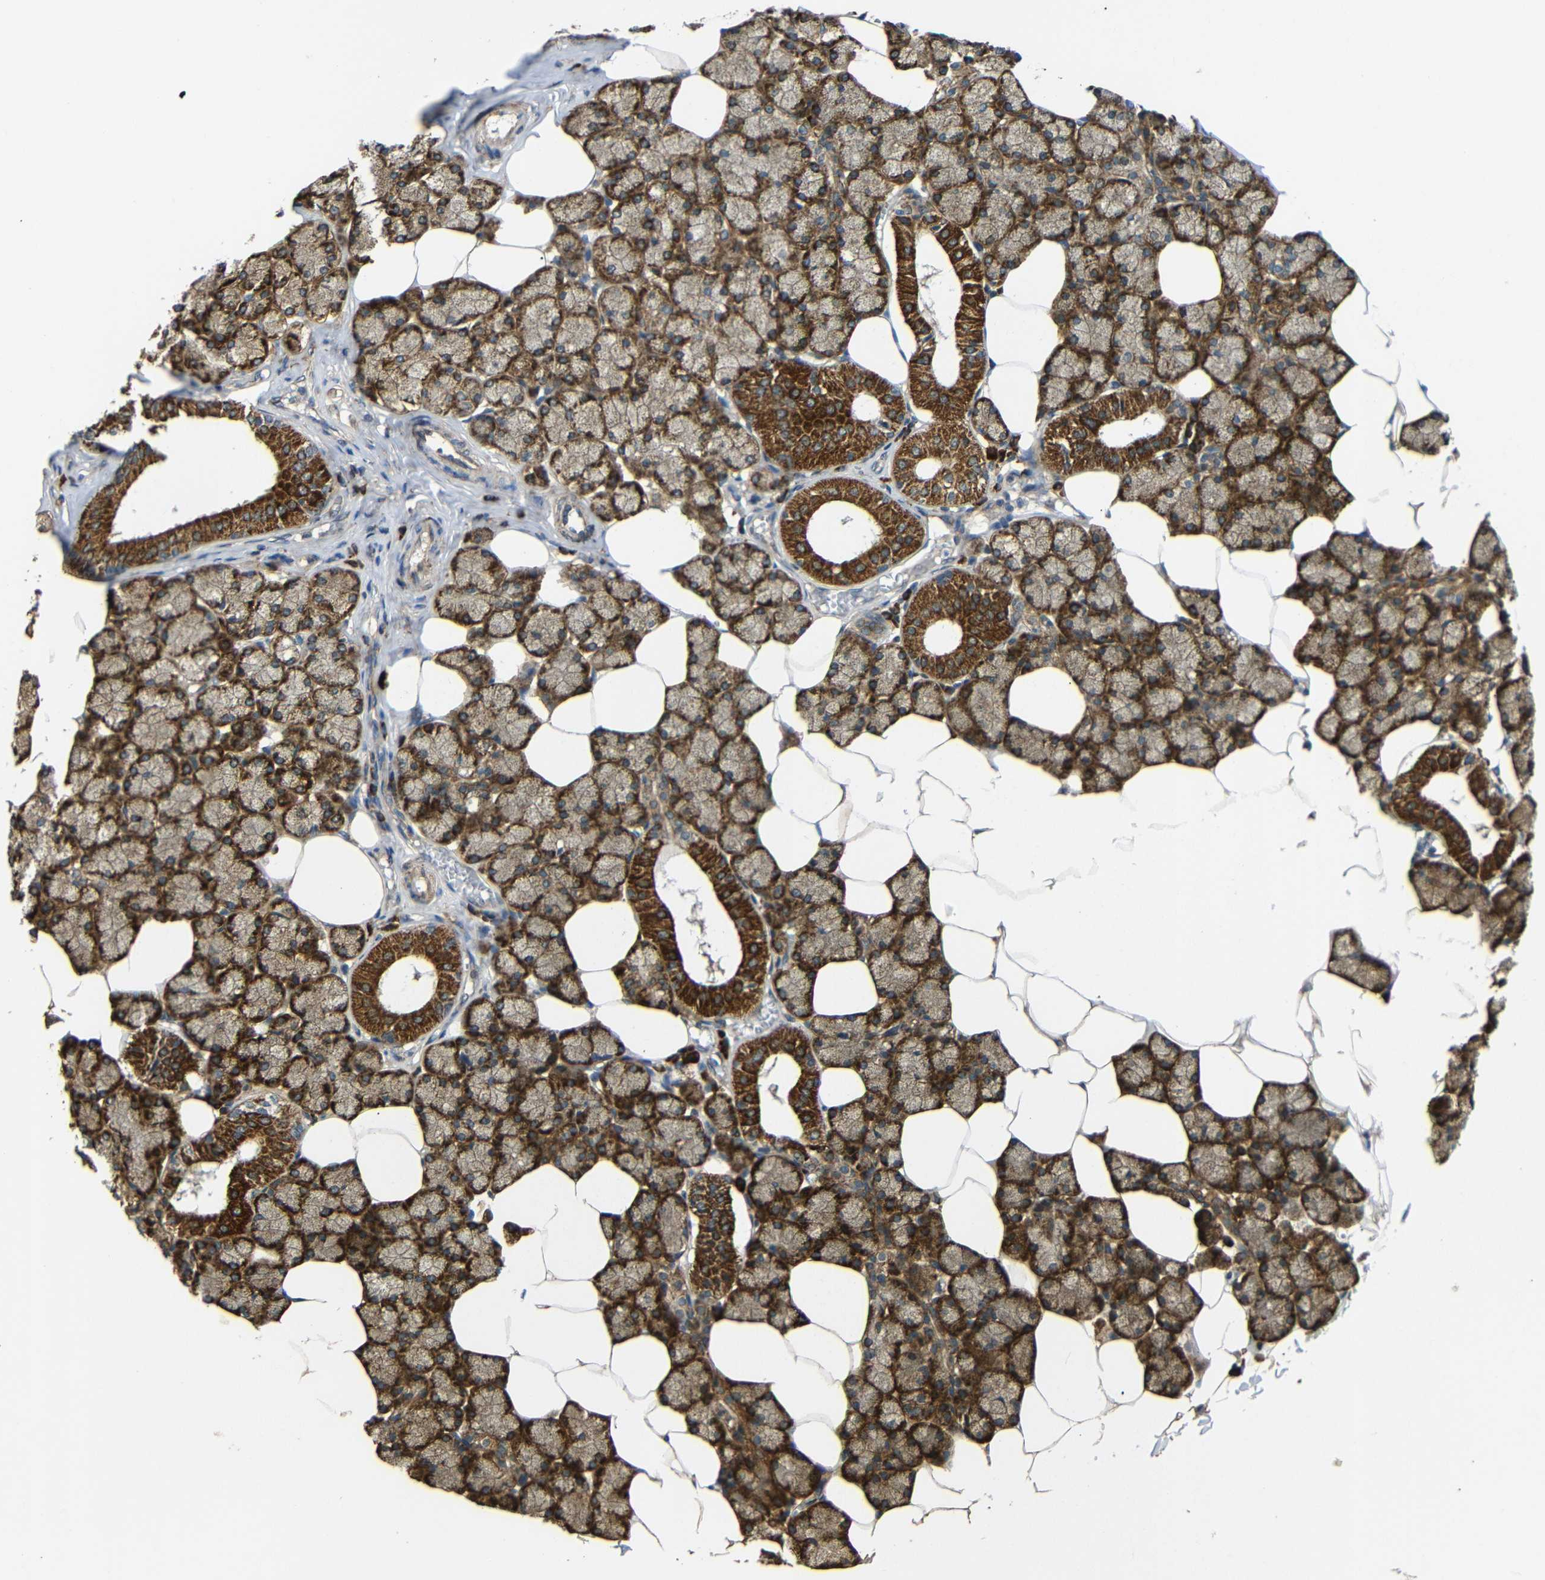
{"staining": {"intensity": "strong", "quantity": ">75%", "location": "cytoplasmic/membranous"}, "tissue": "salivary gland", "cell_type": "Glandular cells", "image_type": "normal", "snomed": [{"axis": "morphology", "description": "Normal tissue, NOS"}, {"axis": "topography", "description": "Salivary gland"}], "caption": "Immunohistochemical staining of benign salivary gland shows strong cytoplasmic/membranous protein staining in approximately >75% of glandular cells. The protein is stained brown, and the nuclei are stained in blue (DAB IHC with brightfield microscopy, high magnification).", "gene": "KANK4", "patient": {"sex": "male", "age": 62}}